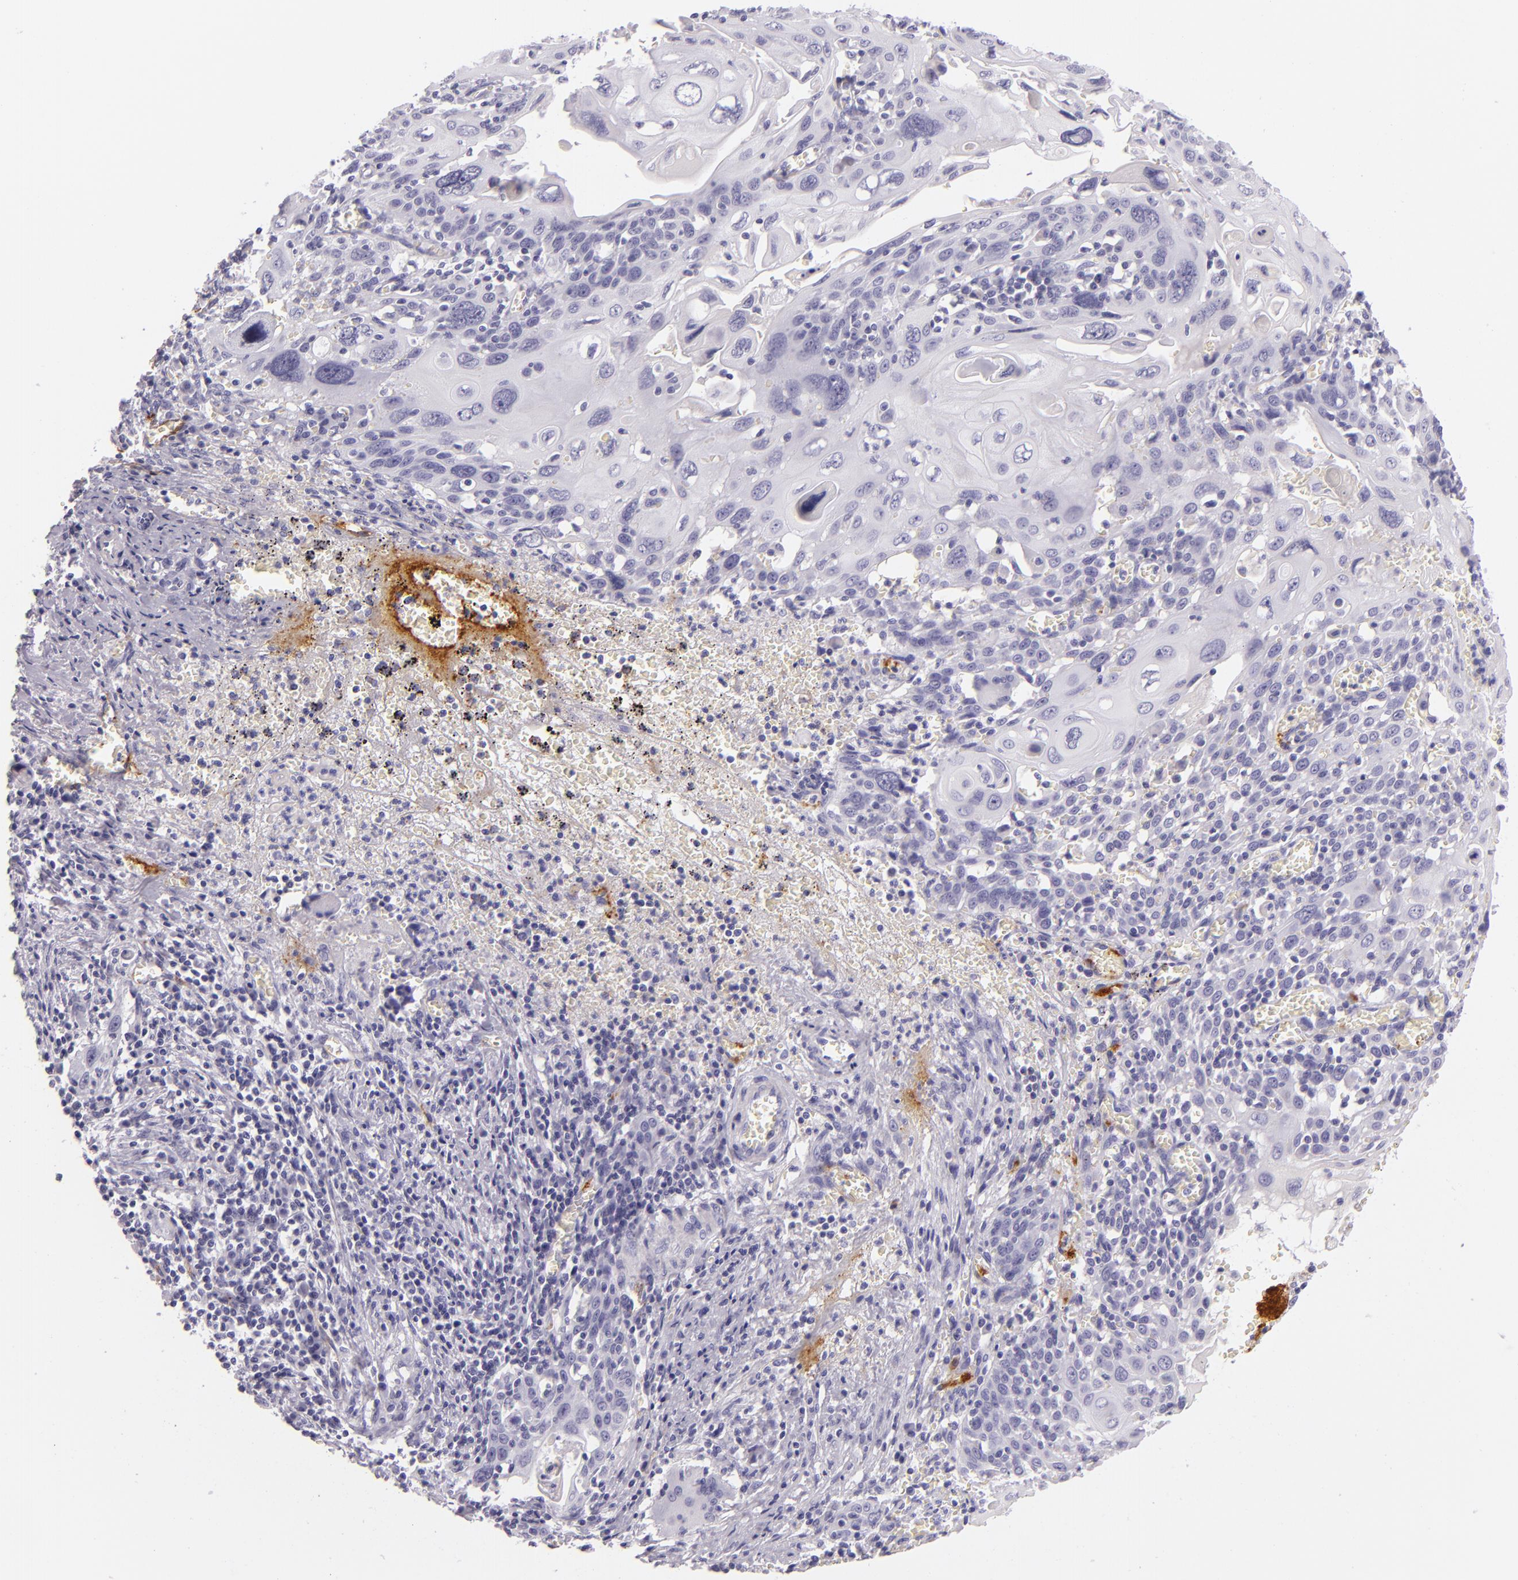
{"staining": {"intensity": "negative", "quantity": "none", "location": "none"}, "tissue": "cervical cancer", "cell_type": "Tumor cells", "image_type": "cancer", "snomed": [{"axis": "morphology", "description": "Squamous cell carcinoma, NOS"}, {"axis": "topography", "description": "Cervix"}], "caption": "This image is of cervical cancer (squamous cell carcinoma) stained with IHC to label a protein in brown with the nuclei are counter-stained blue. There is no staining in tumor cells.", "gene": "SELP", "patient": {"sex": "female", "age": 54}}